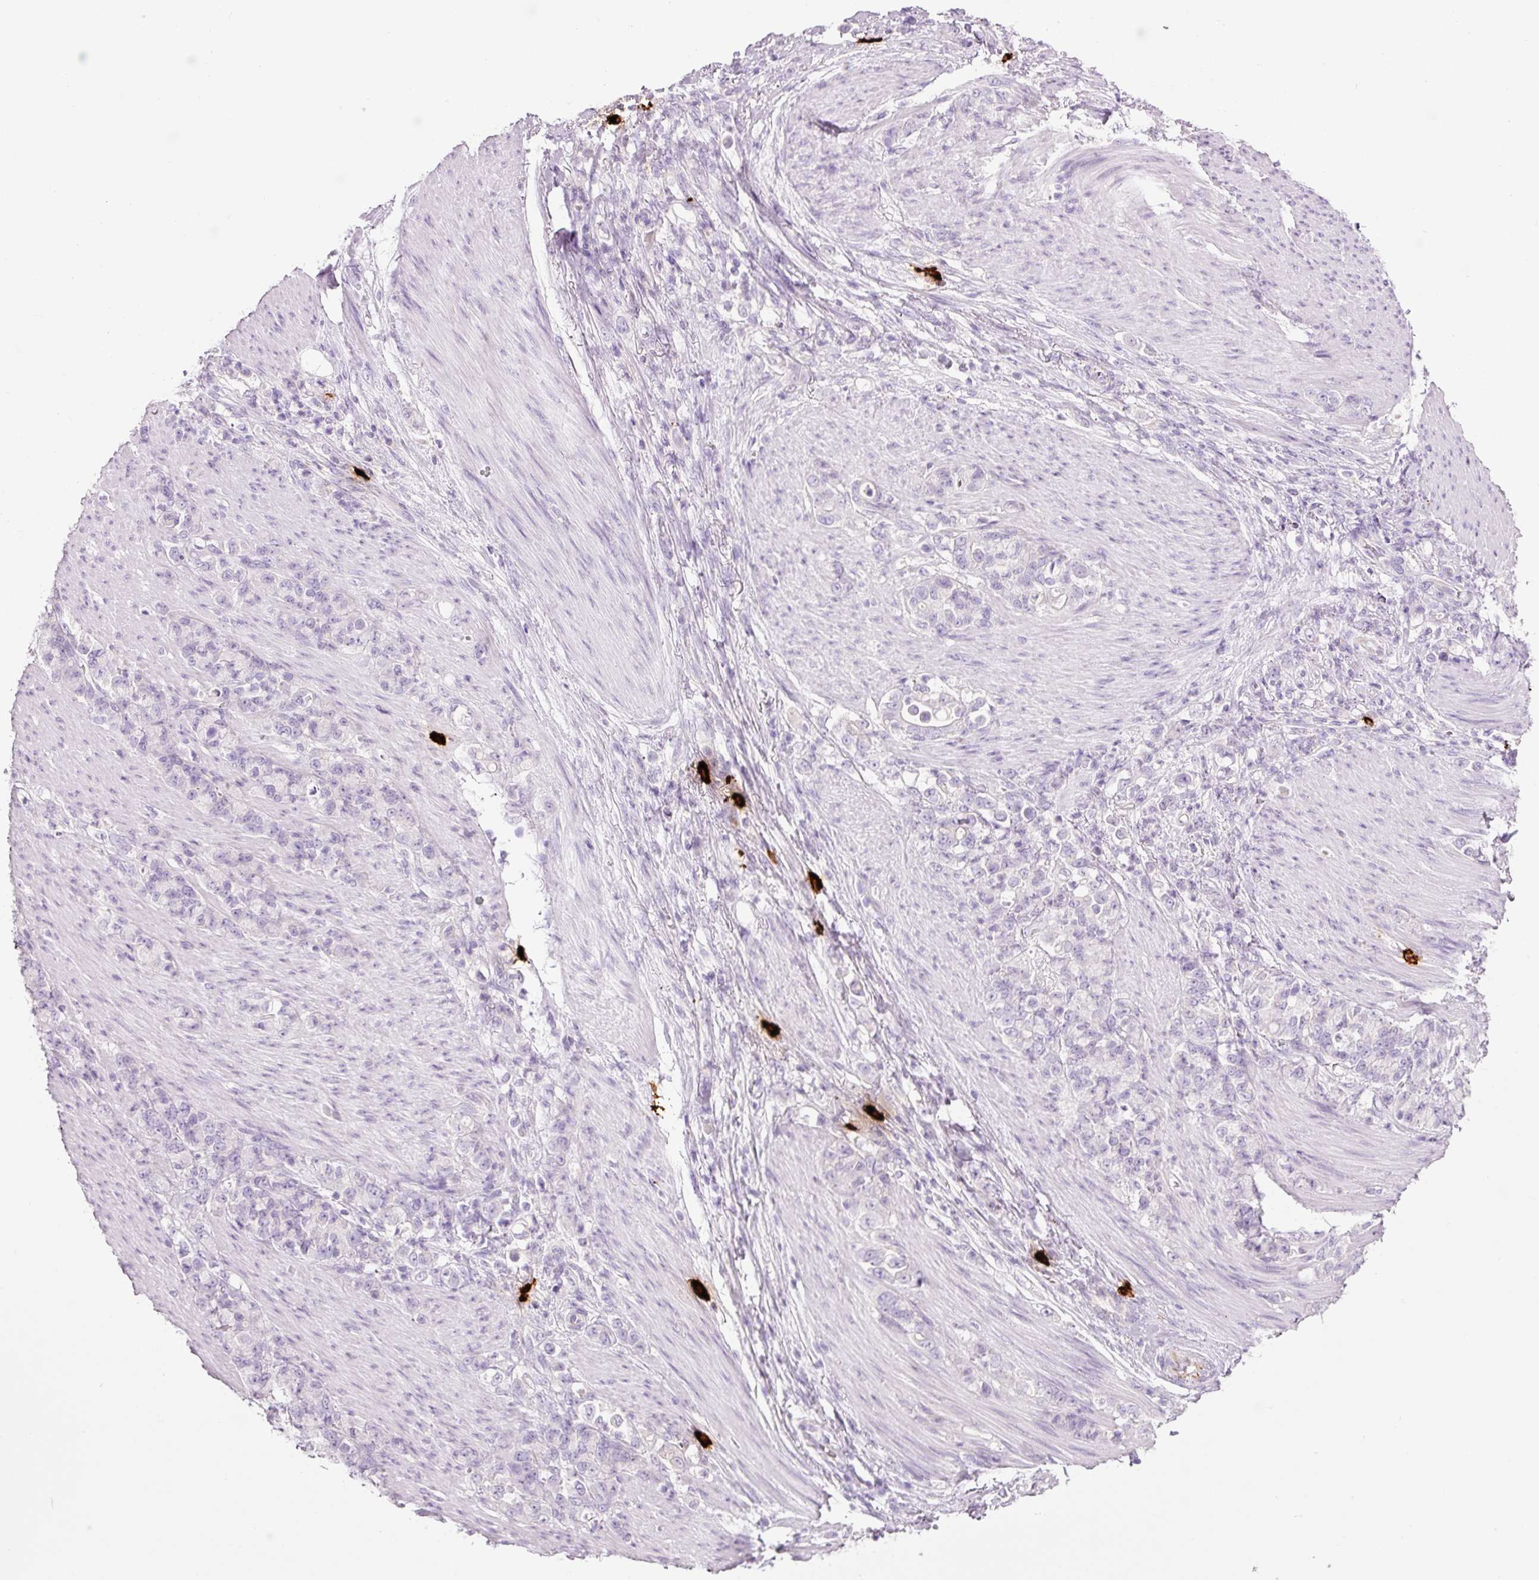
{"staining": {"intensity": "negative", "quantity": "none", "location": "none"}, "tissue": "stomach cancer", "cell_type": "Tumor cells", "image_type": "cancer", "snomed": [{"axis": "morphology", "description": "Adenocarcinoma, NOS"}, {"axis": "topography", "description": "Stomach"}], "caption": "Immunohistochemical staining of human stomach cancer (adenocarcinoma) reveals no significant positivity in tumor cells.", "gene": "CMA1", "patient": {"sex": "female", "age": 79}}